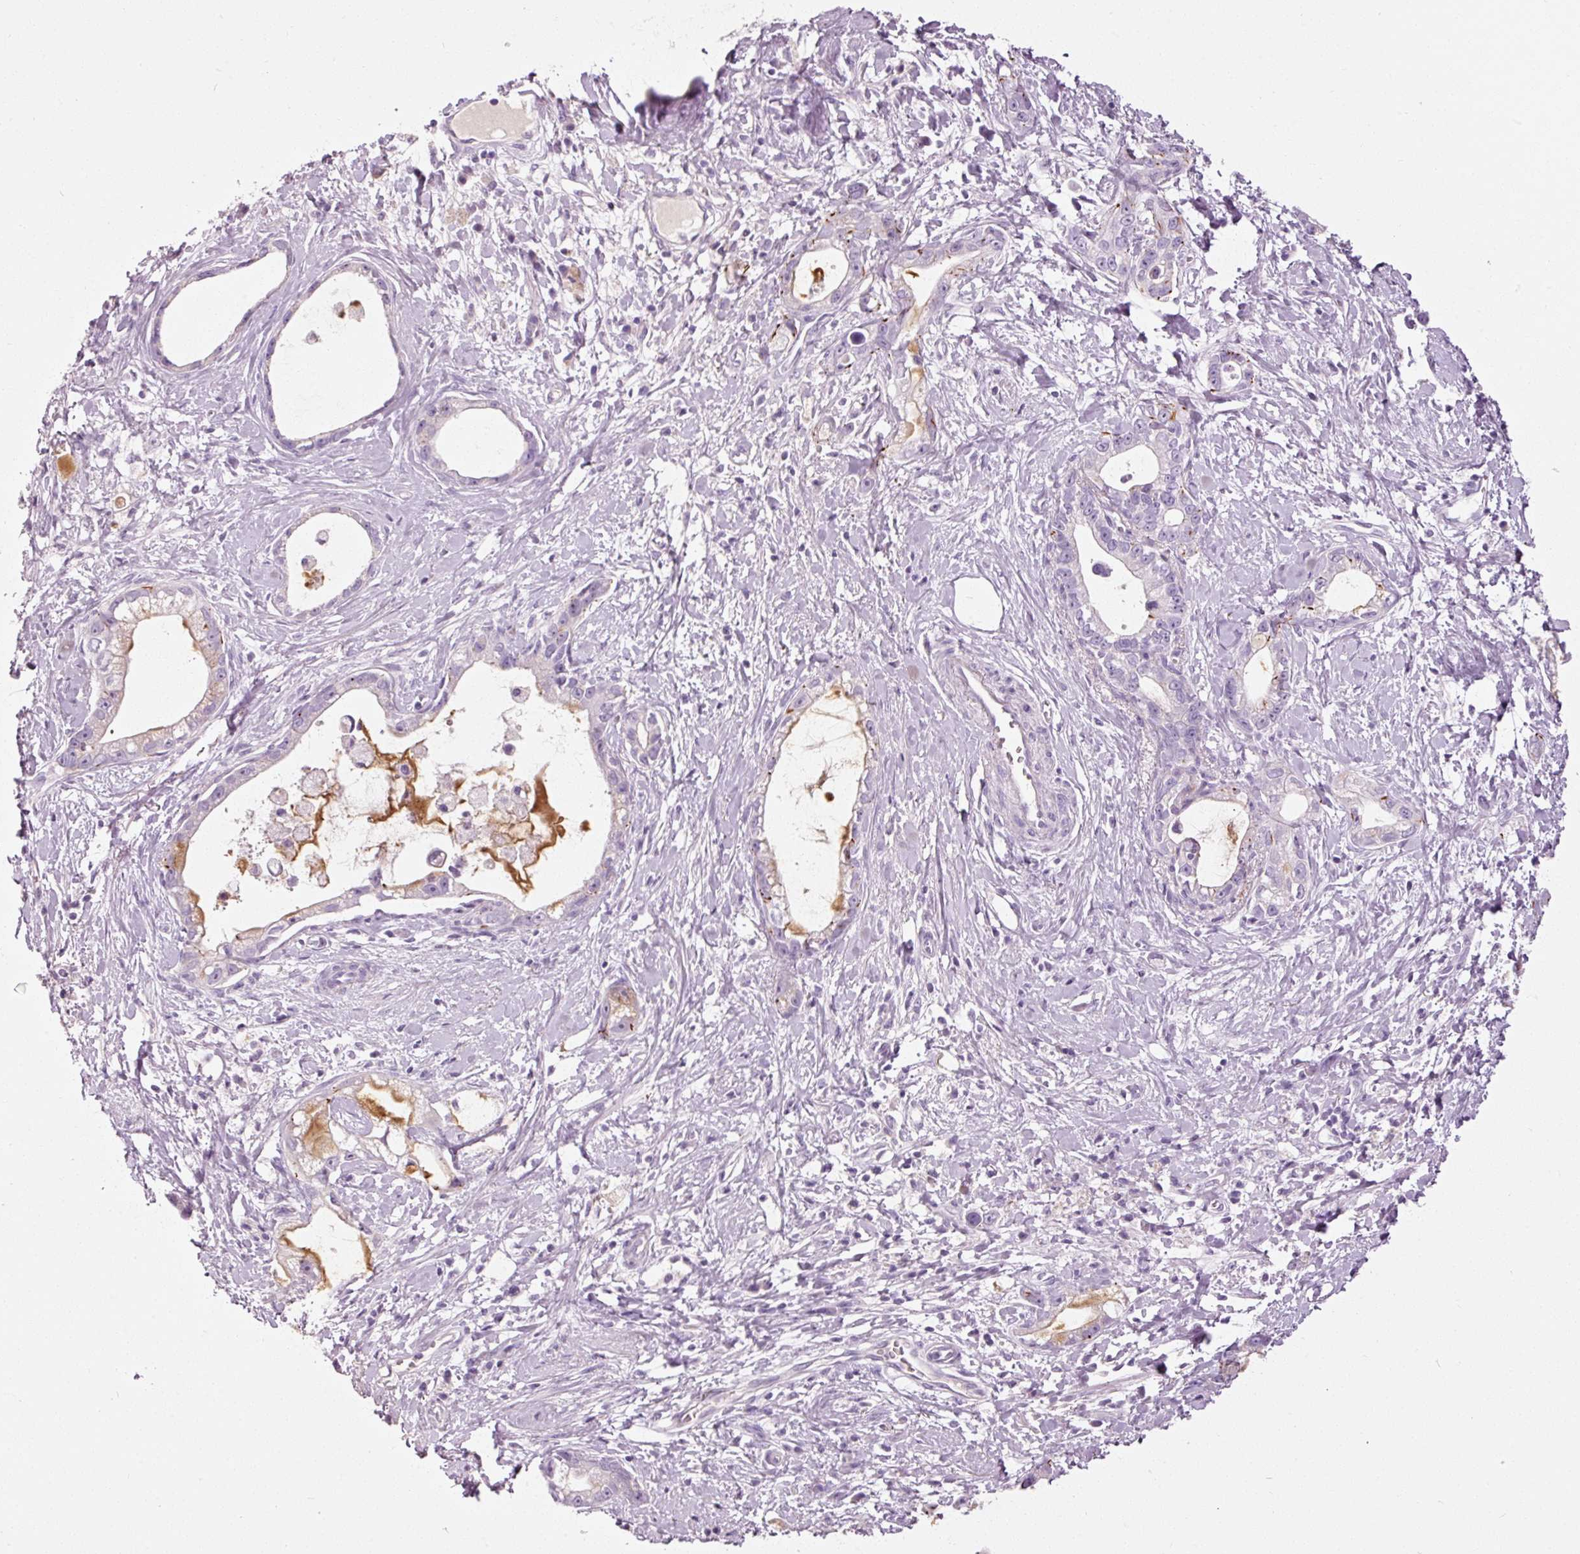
{"staining": {"intensity": "moderate", "quantity": "<25%", "location": "cytoplasmic/membranous"}, "tissue": "stomach cancer", "cell_type": "Tumor cells", "image_type": "cancer", "snomed": [{"axis": "morphology", "description": "Adenocarcinoma, NOS"}, {"axis": "topography", "description": "Stomach"}], "caption": "Immunohistochemistry micrograph of stomach cancer (adenocarcinoma) stained for a protein (brown), which exhibits low levels of moderate cytoplasmic/membranous expression in about <25% of tumor cells.", "gene": "MUC5AC", "patient": {"sex": "male", "age": 55}}